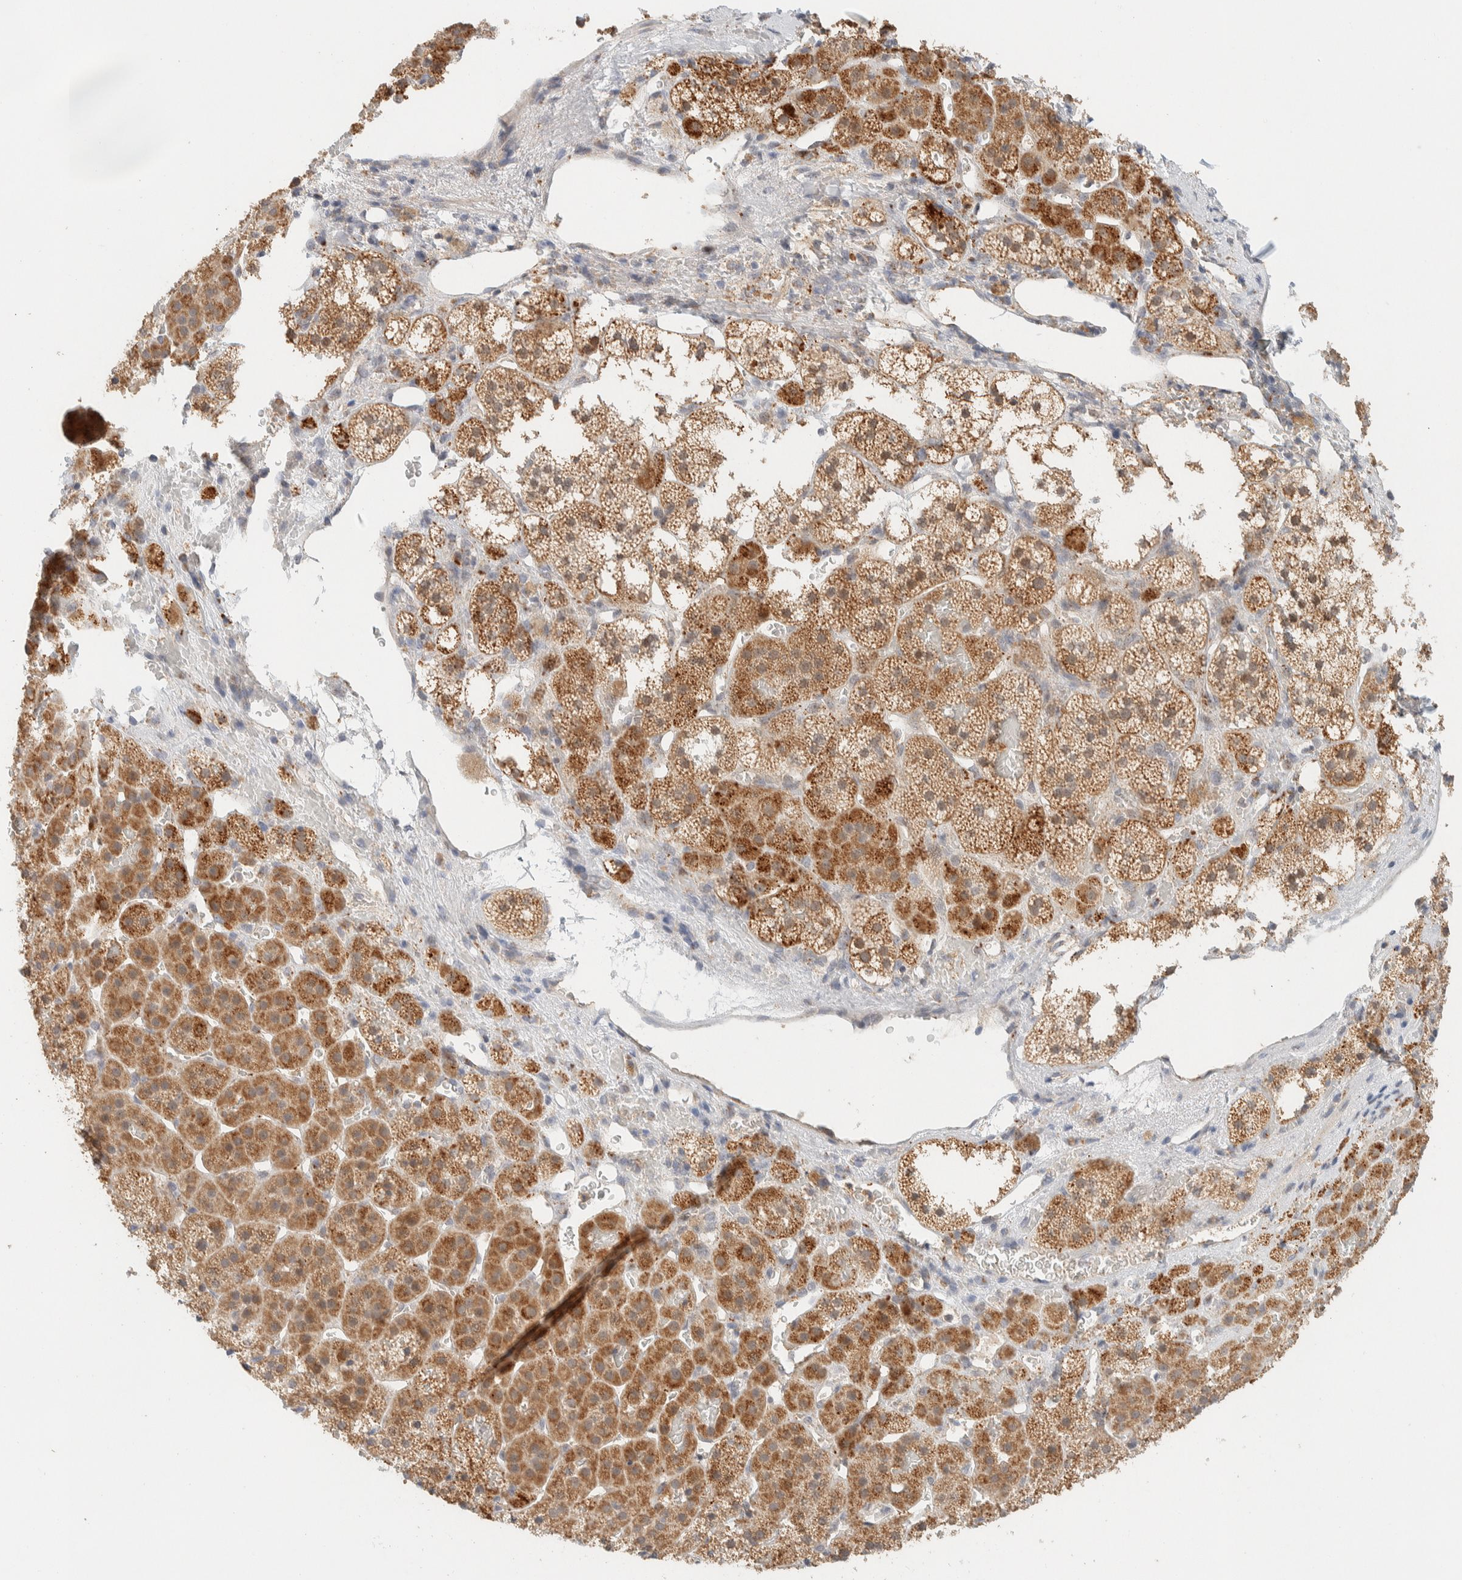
{"staining": {"intensity": "moderate", "quantity": ">75%", "location": "cytoplasmic/membranous"}, "tissue": "adrenal gland", "cell_type": "Glandular cells", "image_type": "normal", "snomed": [{"axis": "morphology", "description": "Normal tissue, NOS"}, {"axis": "topography", "description": "Adrenal gland"}], "caption": "Moderate cytoplasmic/membranous staining for a protein is seen in approximately >75% of glandular cells of normal adrenal gland using IHC.", "gene": "MRPL41", "patient": {"sex": "female", "age": 44}}